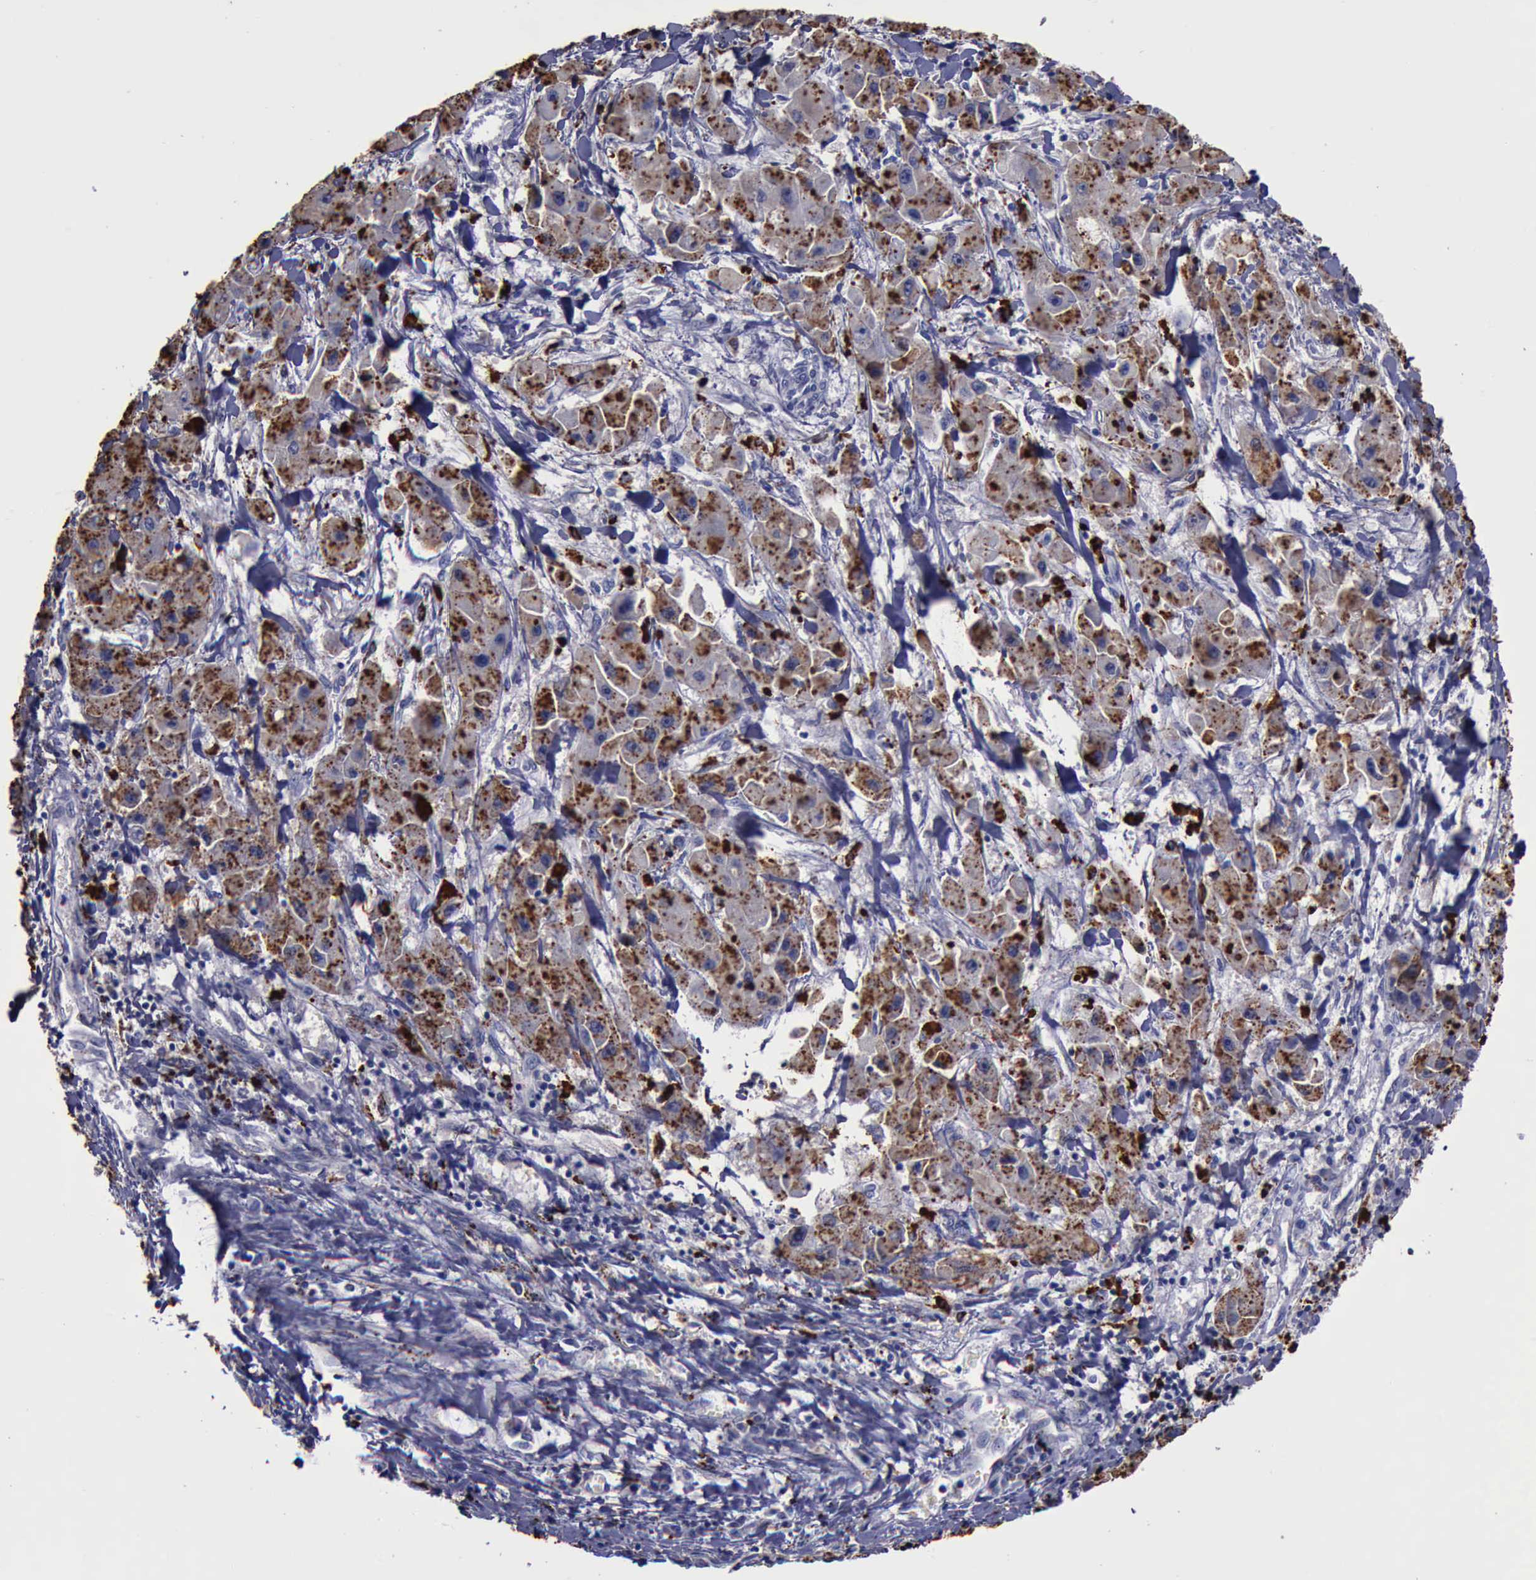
{"staining": {"intensity": "strong", "quantity": ">75%", "location": "cytoplasmic/membranous"}, "tissue": "liver cancer", "cell_type": "Tumor cells", "image_type": "cancer", "snomed": [{"axis": "morphology", "description": "Carcinoma, Hepatocellular, NOS"}, {"axis": "topography", "description": "Liver"}], "caption": "Protein expression analysis of liver cancer (hepatocellular carcinoma) reveals strong cytoplasmic/membranous expression in approximately >75% of tumor cells.", "gene": "CTSD", "patient": {"sex": "male", "age": 24}}